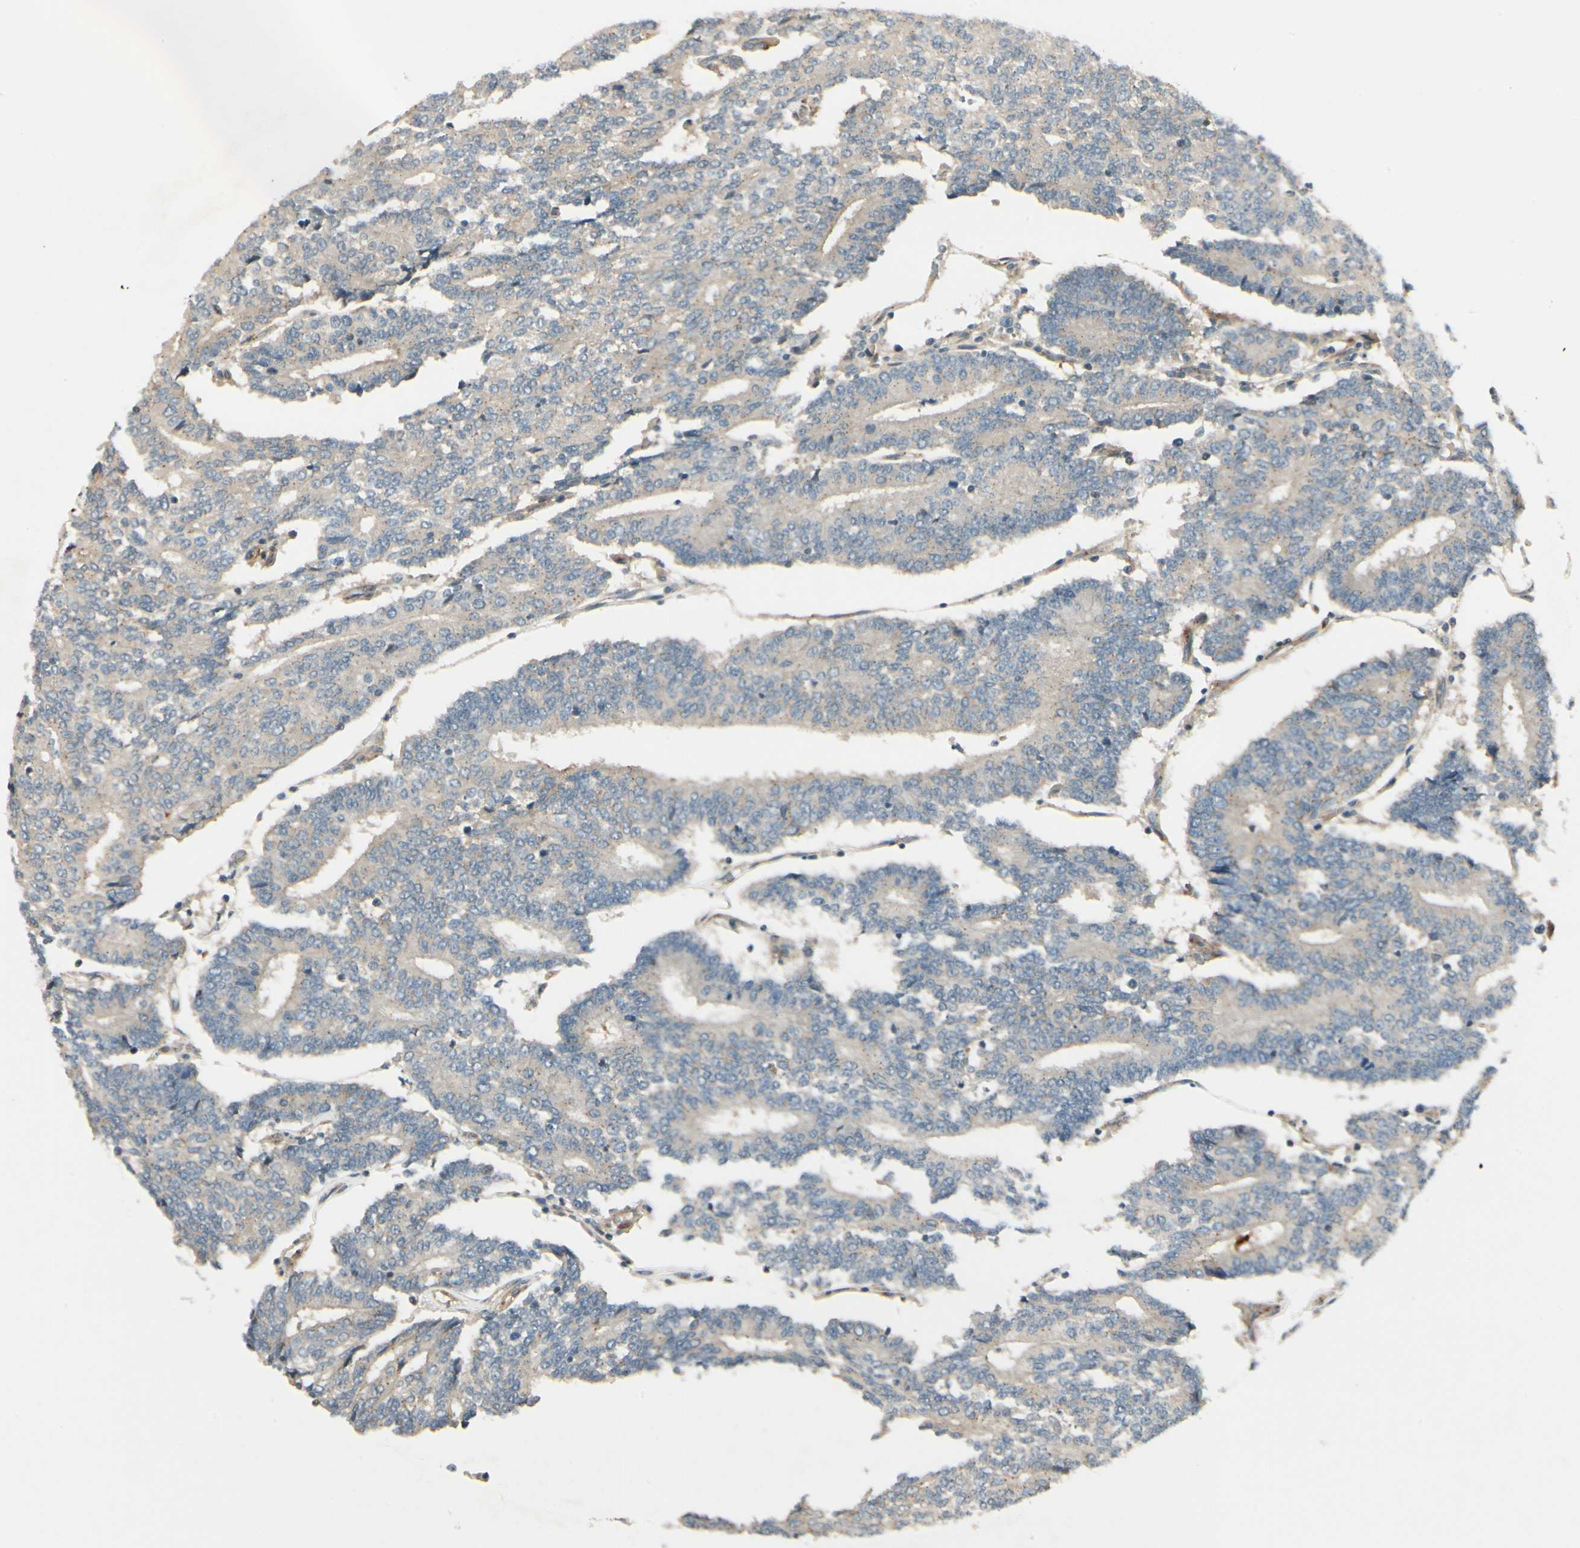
{"staining": {"intensity": "weak", "quantity": ">75%", "location": "cytoplasmic/membranous"}, "tissue": "prostate cancer", "cell_type": "Tumor cells", "image_type": "cancer", "snomed": [{"axis": "morphology", "description": "Adenocarcinoma, High grade"}, {"axis": "topography", "description": "Prostate"}], "caption": "Immunohistochemical staining of human adenocarcinoma (high-grade) (prostate) reveals weak cytoplasmic/membranous protein staining in about >75% of tumor cells.", "gene": "MANSC1", "patient": {"sex": "male", "age": 55}}